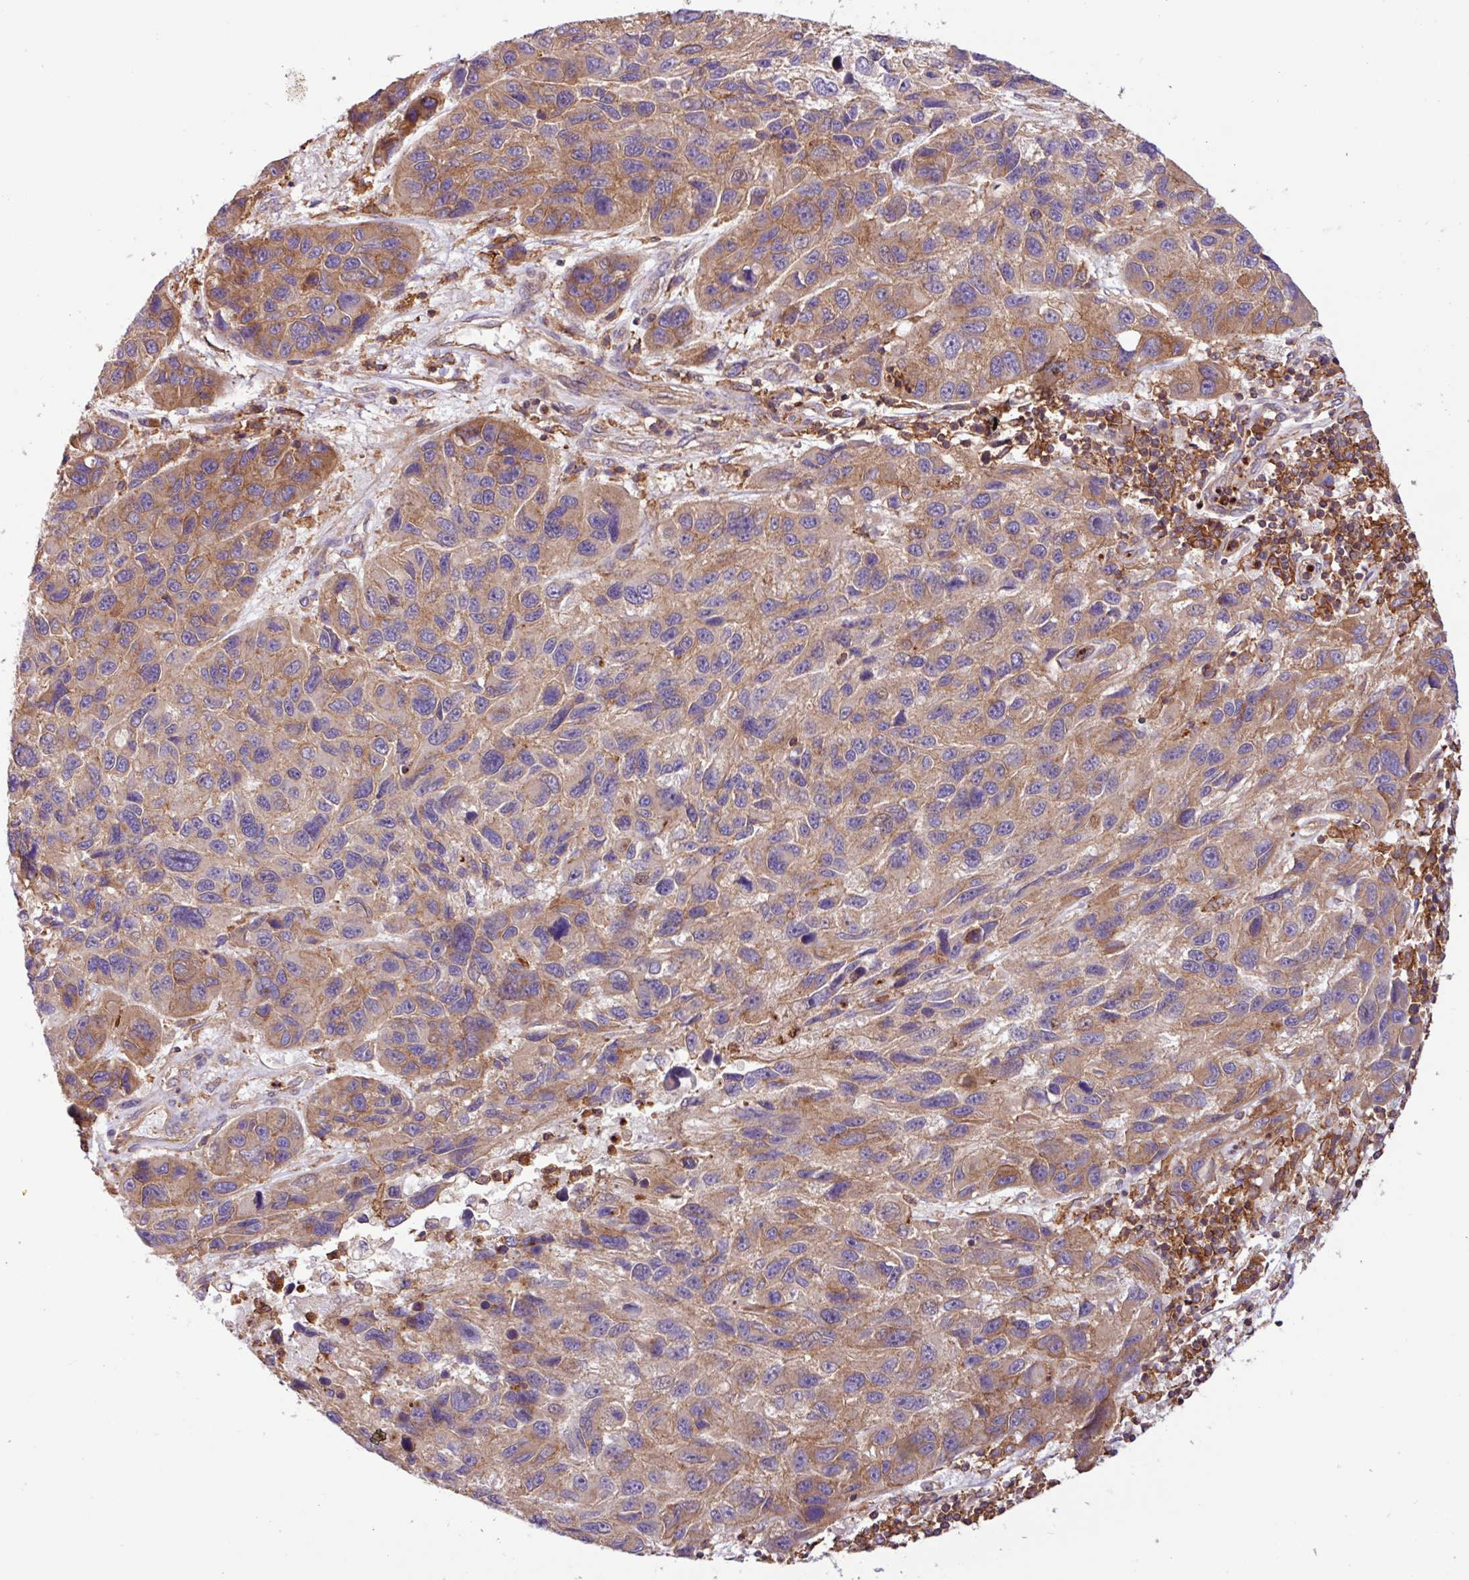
{"staining": {"intensity": "weak", "quantity": "25%-75%", "location": "cytoplasmic/membranous"}, "tissue": "melanoma", "cell_type": "Tumor cells", "image_type": "cancer", "snomed": [{"axis": "morphology", "description": "Malignant melanoma, NOS"}, {"axis": "topography", "description": "Skin"}], "caption": "A photomicrograph showing weak cytoplasmic/membranous expression in about 25%-75% of tumor cells in melanoma, as visualized by brown immunohistochemical staining.", "gene": "ACTR3", "patient": {"sex": "male", "age": 53}}